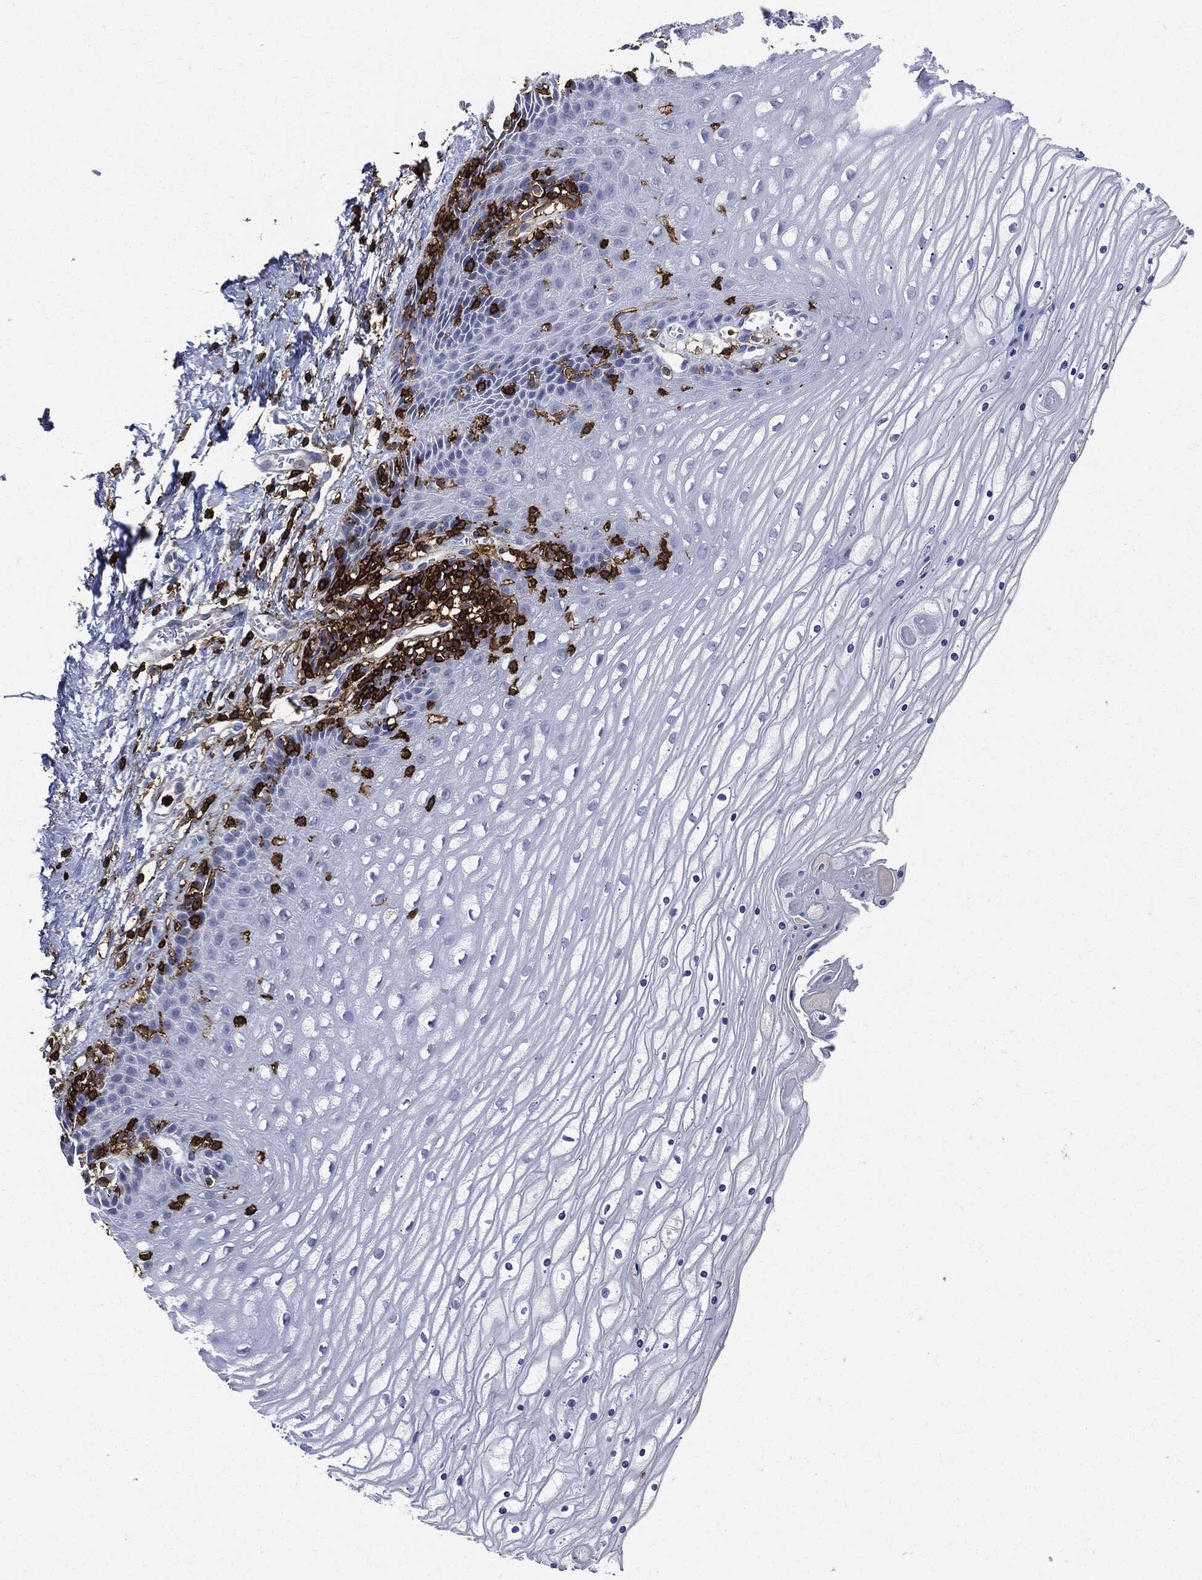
{"staining": {"intensity": "negative", "quantity": "none", "location": "none"}, "tissue": "cervix", "cell_type": "Glandular cells", "image_type": "normal", "snomed": [{"axis": "morphology", "description": "Normal tissue, NOS"}, {"axis": "topography", "description": "Cervix"}], "caption": "Immunohistochemistry photomicrograph of normal human cervix stained for a protein (brown), which displays no expression in glandular cells. (DAB immunohistochemistry visualized using brightfield microscopy, high magnification).", "gene": "PTPRC", "patient": {"sex": "female", "age": 35}}